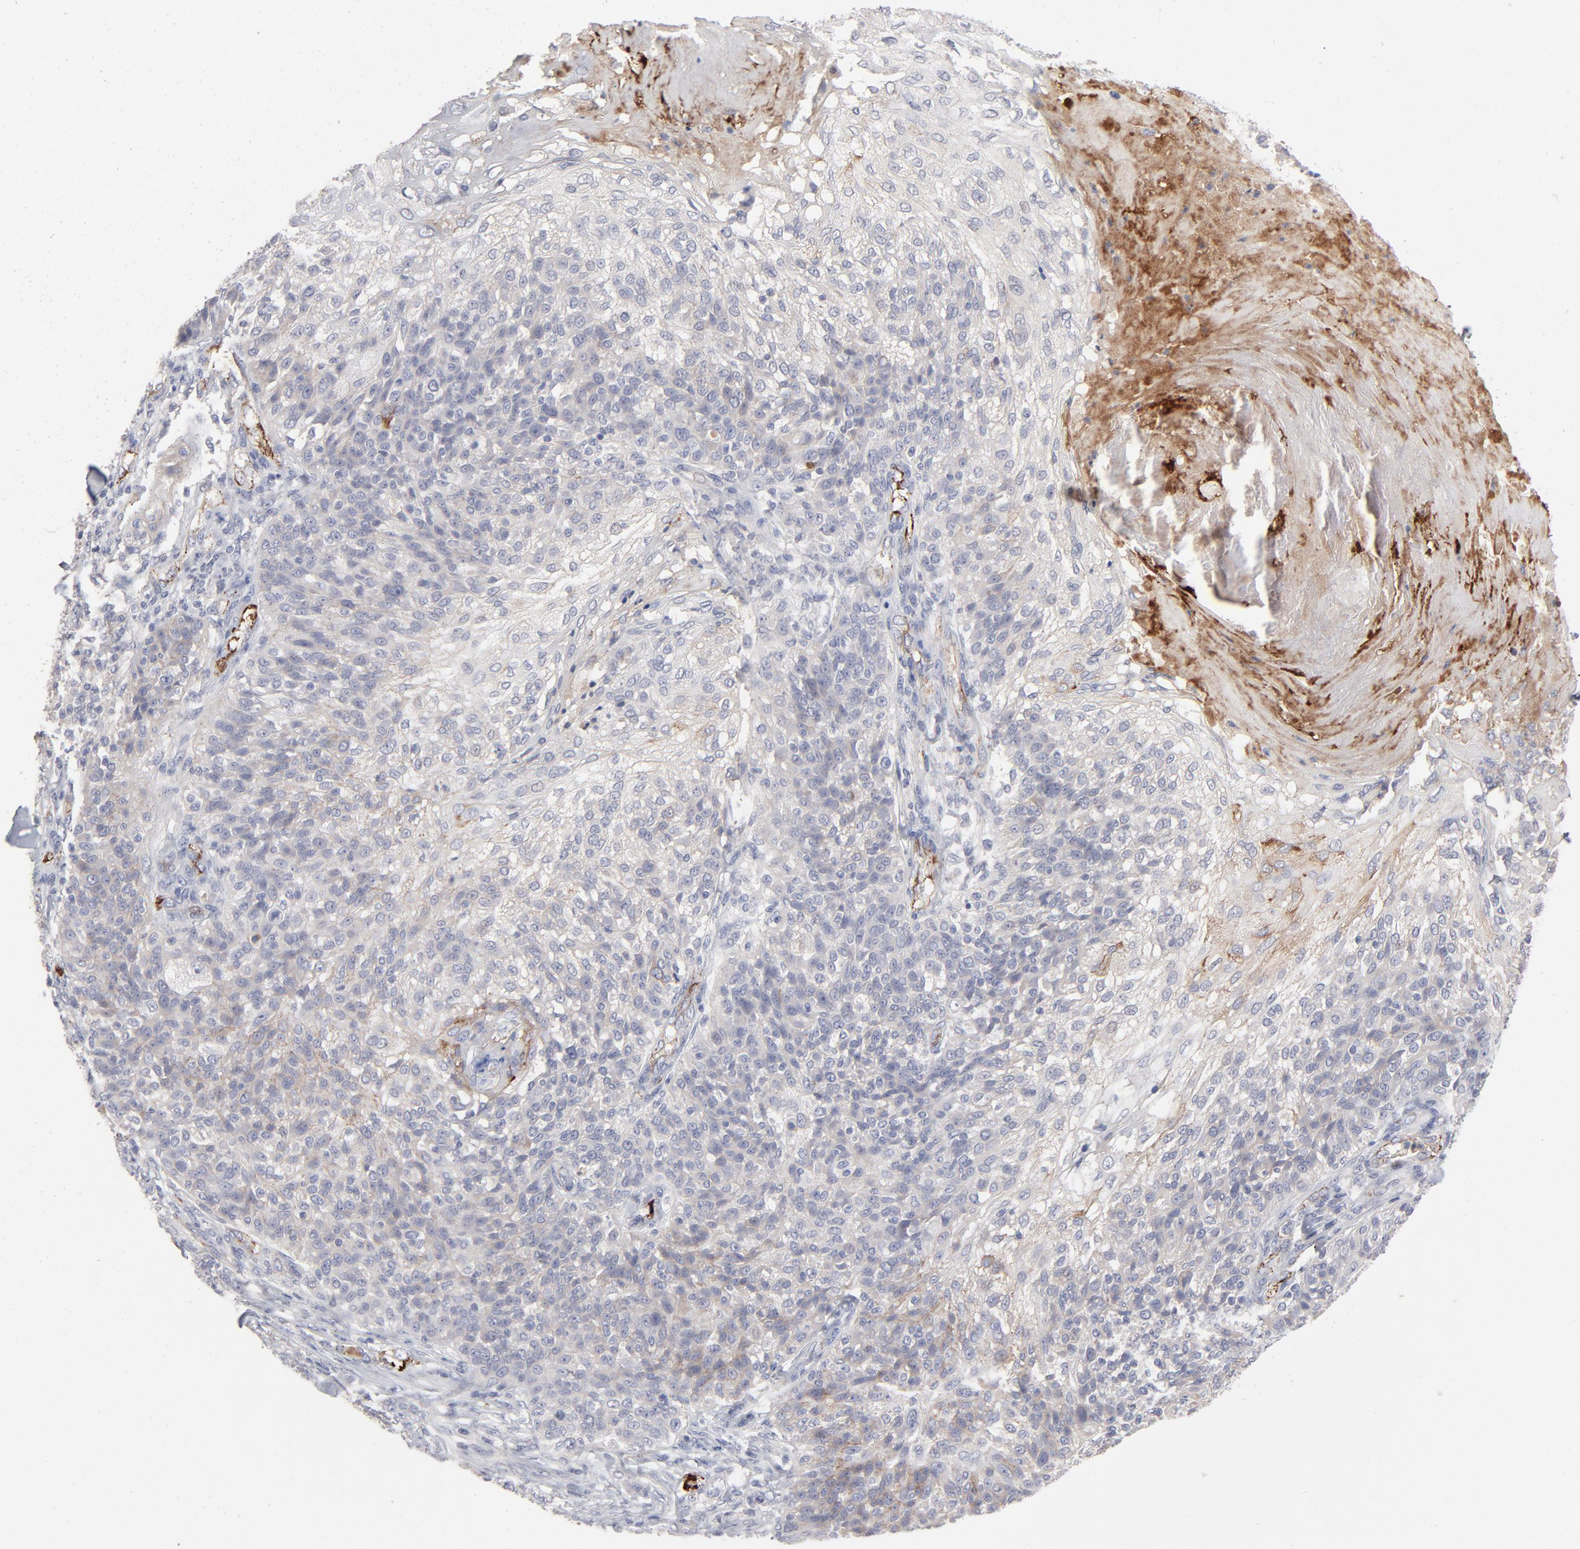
{"staining": {"intensity": "weak", "quantity": "<25%", "location": "cytoplasmic/membranous"}, "tissue": "skin cancer", "cell_type": "Tumor cells", "image_type": "cancer", "snomed": [{"axis": "morphology", "description": "Normal tissue, NOS"}, {"axis": "morphology", "description": "Squamous cell carcinoma, NOS"}, {"axis": "topography", "description": "Skin"}], "caption": "Tumor cells are negative for brown protein staining in skin cancer.", "gene": "CCR3", "patient": {"sex": "female", "age": 83}}